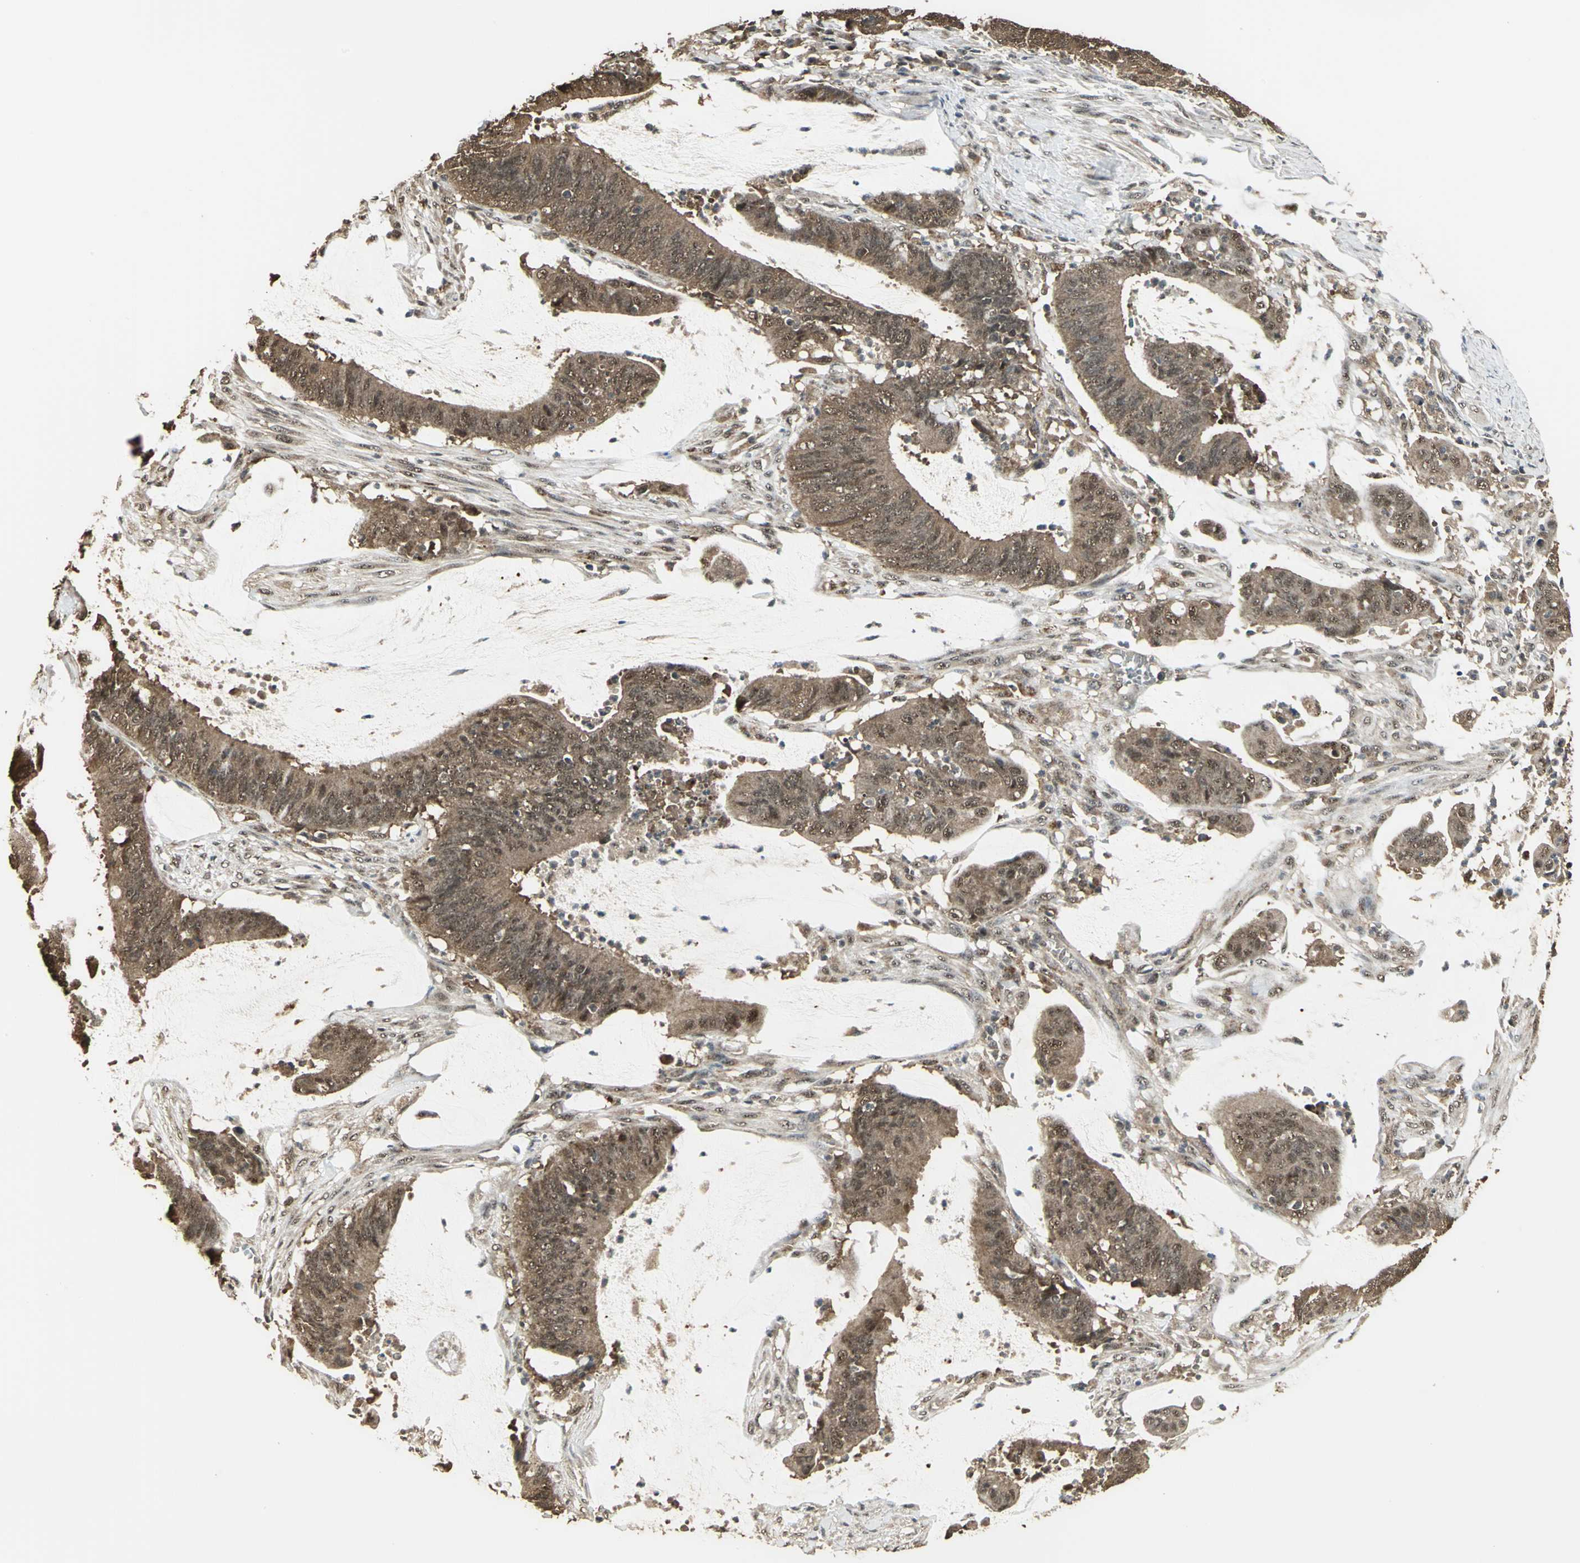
{"staining": {"intensity": "strong", "quantity": ">75%", "location": "cytoplasmic/membranous"}, "tissue": "colorectal cancer", "cell_type": "Tumor cells", "image_type": "cancer", "snomed": [{"axis": "morphology", "description": "Adenocarcinoma, NOS"}, {"axis": "topography", "description": "Rectum"}], "caption": "About >75% of tumor cells in human colorectal adenocarcinoma reveal strong cytoplasmic/membranous protein positivity as visualized by brown immunohistochemical staining.", "gene": "UCHL5", "patient": {"sex": "female", "age": 82}}